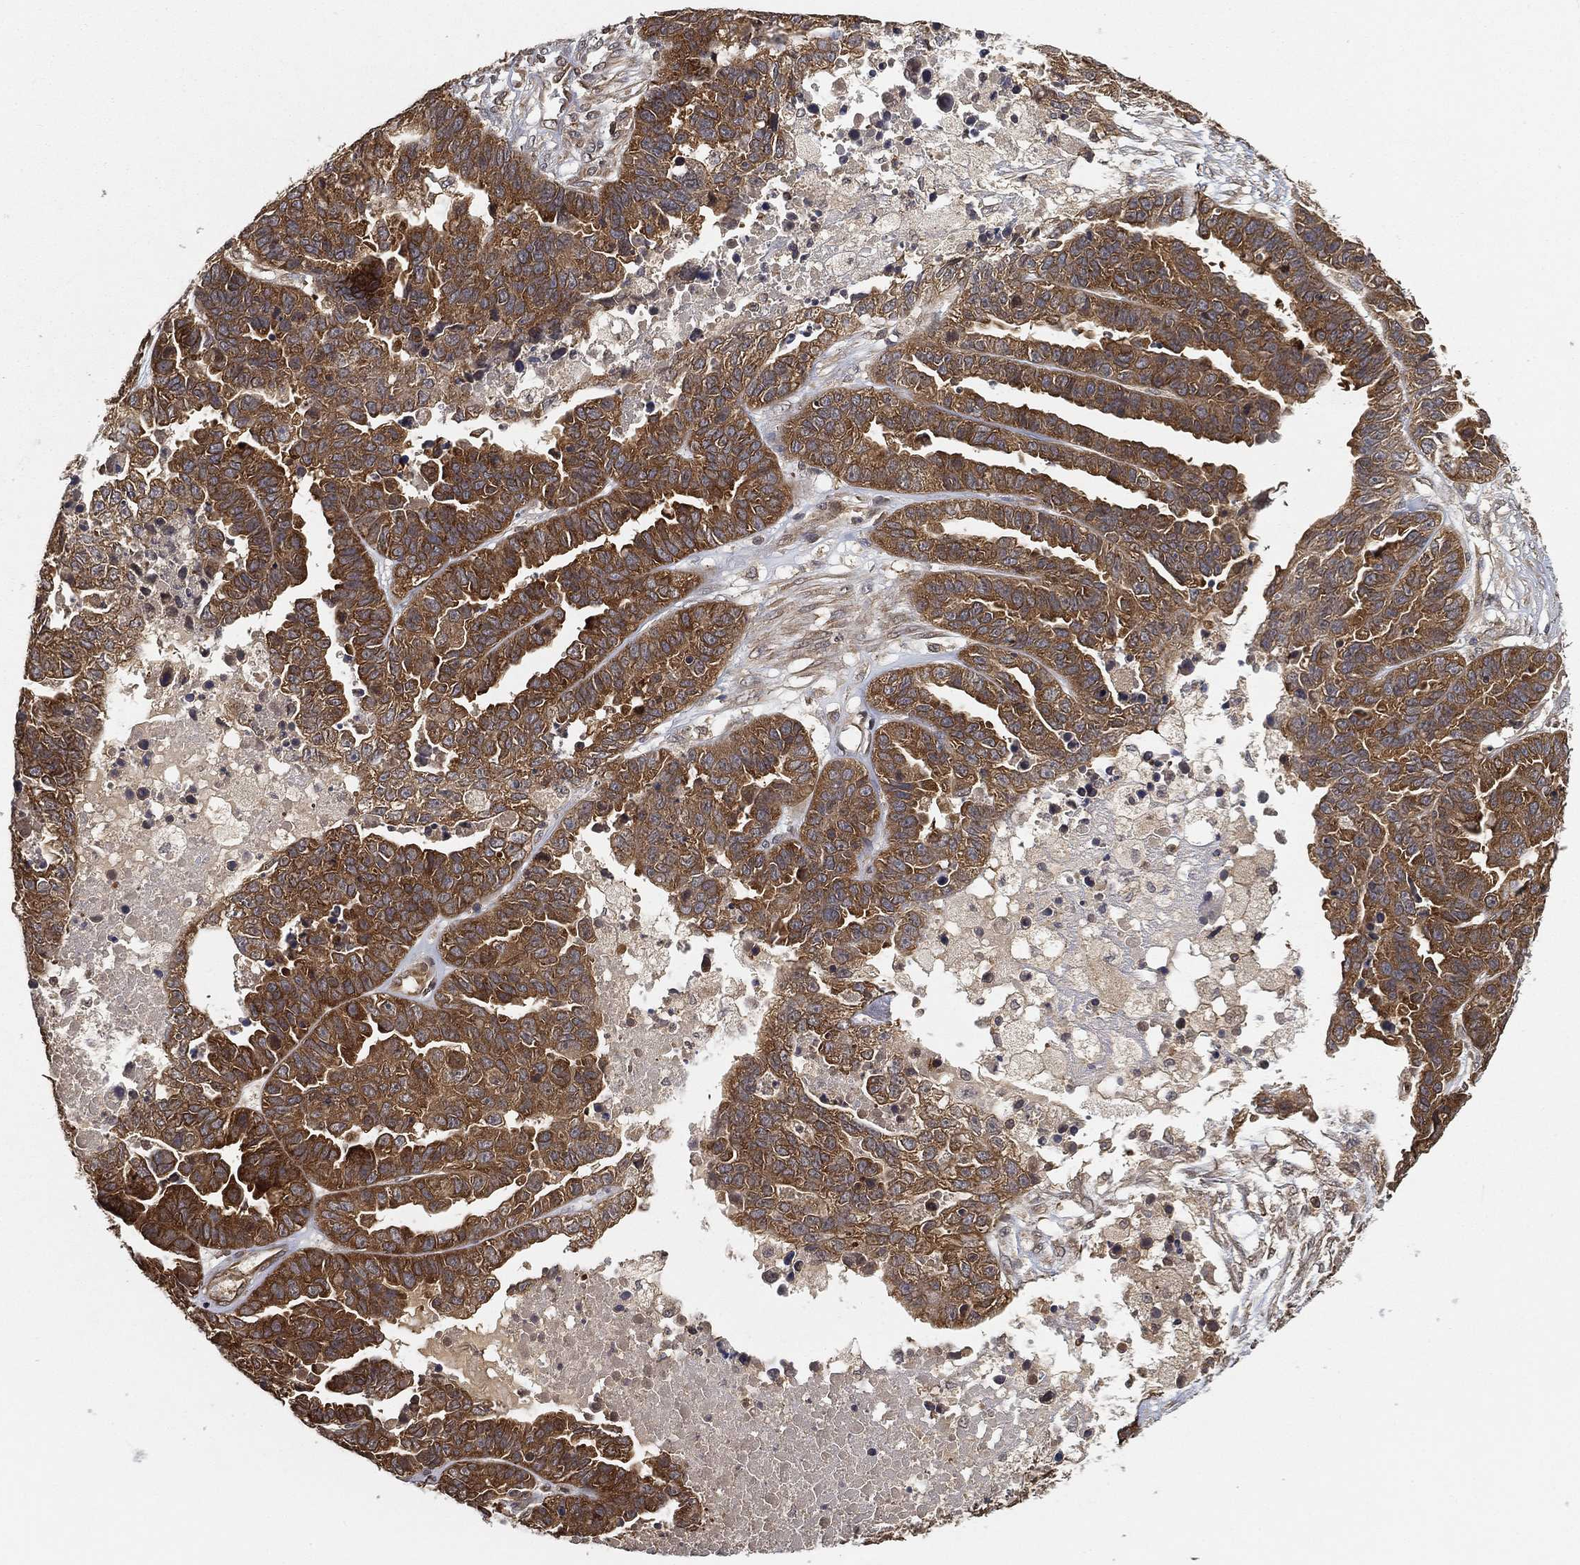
{"staining": {"intensity": "strong", "quantity": ">75%", "location": "cytoplasmic/membranous"}, "tissue": "ovarian cancer", "cell_type": "Tumor cells", "image_type": "cancer", "snomed": [{"axis": "morphology", "description": "Cystadenocarcinoma, serous, NOS"}, {"axis": "topography", "description": "Ovary"}], "caption": "An image of serous cystadenocarcinoma (ovarian) stained for a protein demonstrates strong cytoplasmic/membranous brown staining in tumor cells. The staining was performed using DAB, with brown indicating positive protein expression. Nuclei are stained blue with hematoxylin.", "gene": "UBA5", "patient": {"sex": "female", "age": 87}}